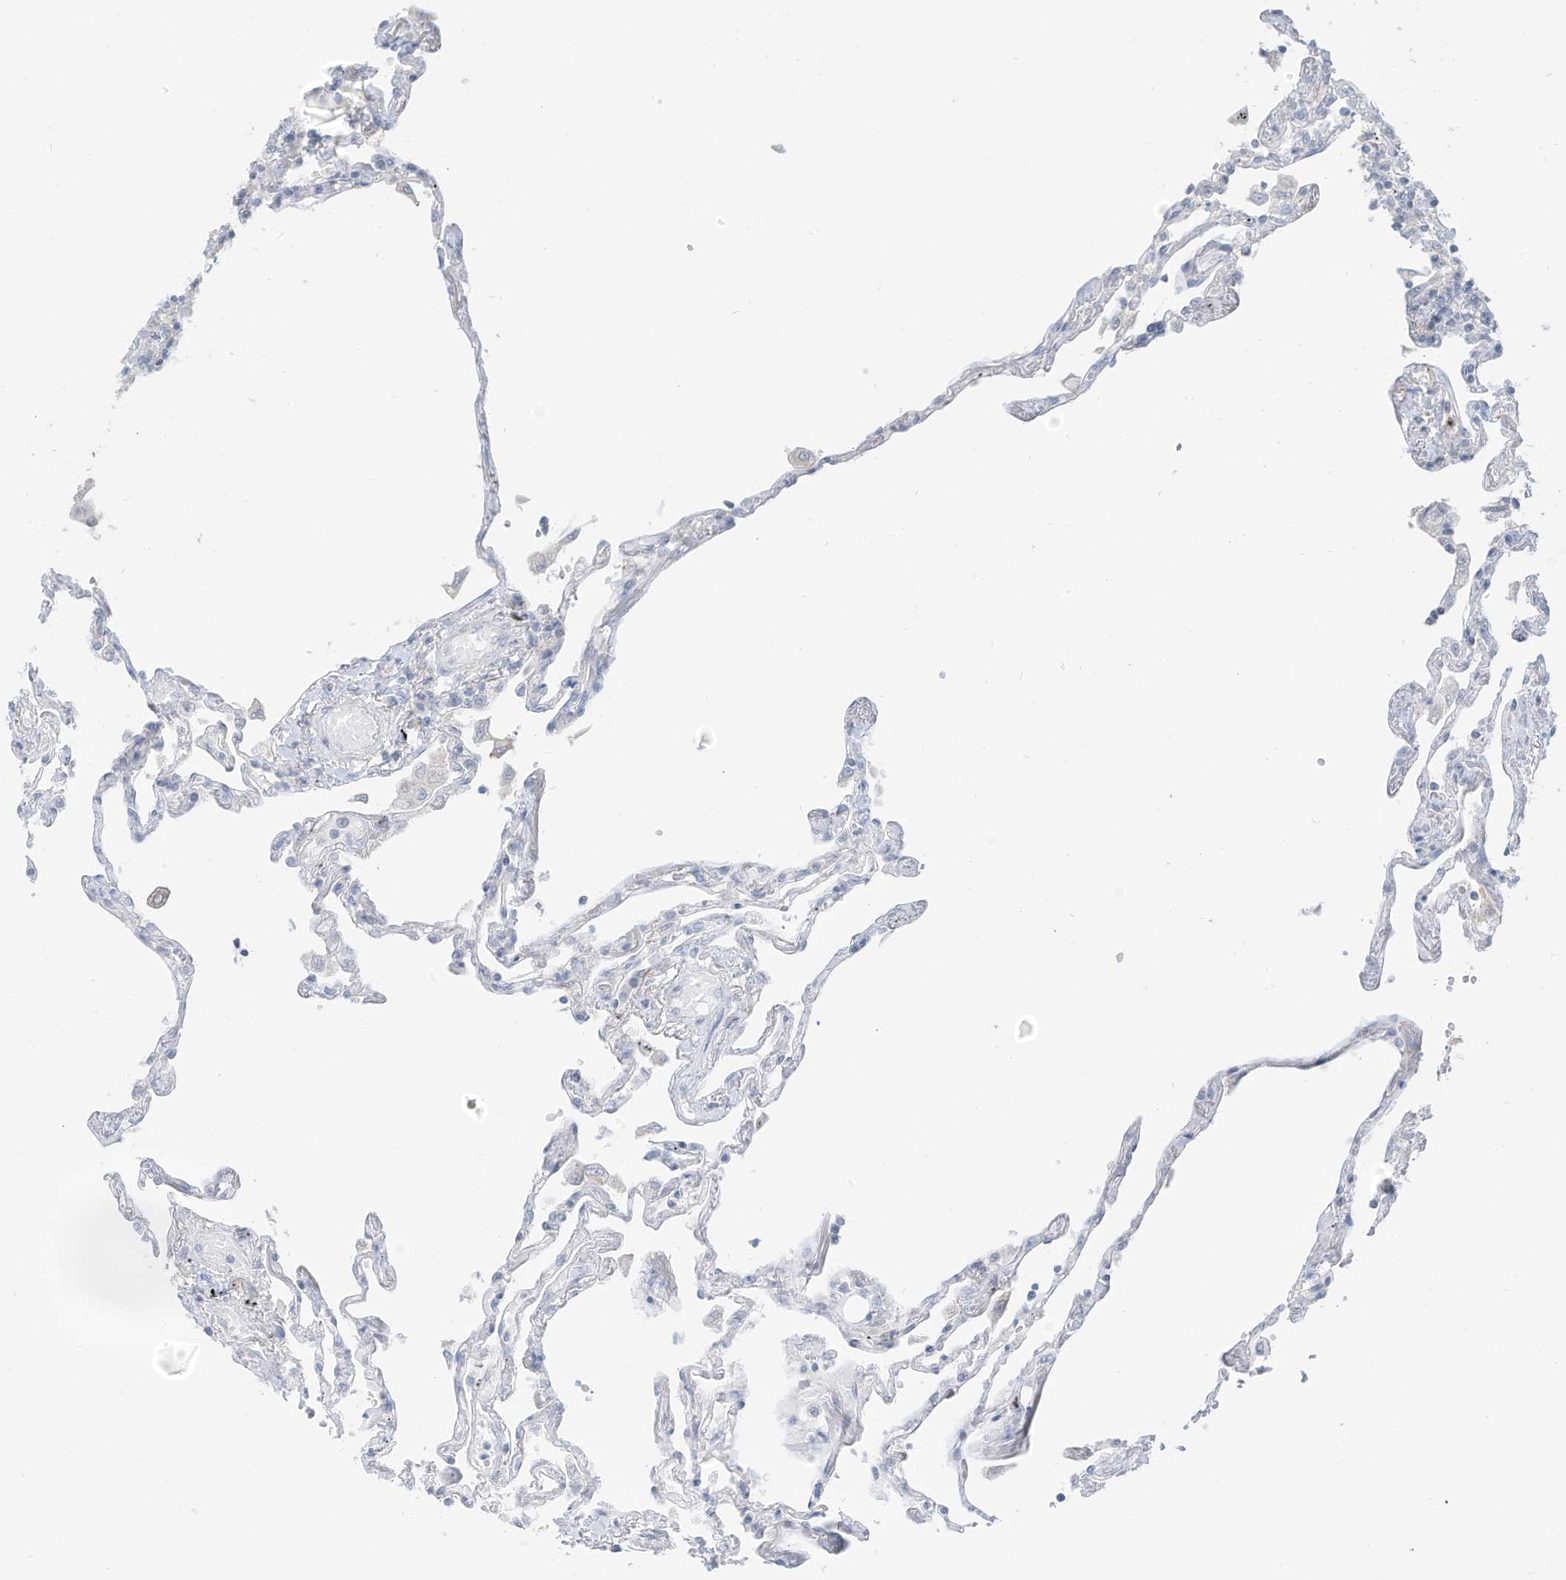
{"staining": {"intensity": "weak", "quantity": "<25%", "location": "cytoplasmic/membranous"}, "tissue": "lung", "cell_type": "Alveolar cells", "image_type": "normal", "snomed": [{"axis": "morphology", "description": "Normal tissue, NOS"}, {"axis": "topography", "description": "Lung"}], "caption": "DAB immunohistochemical staining of normal human lung reveals no significant staining in alveolar cells.", "gene": "OGT", "patient": {"sex": "female", "age": 67}}